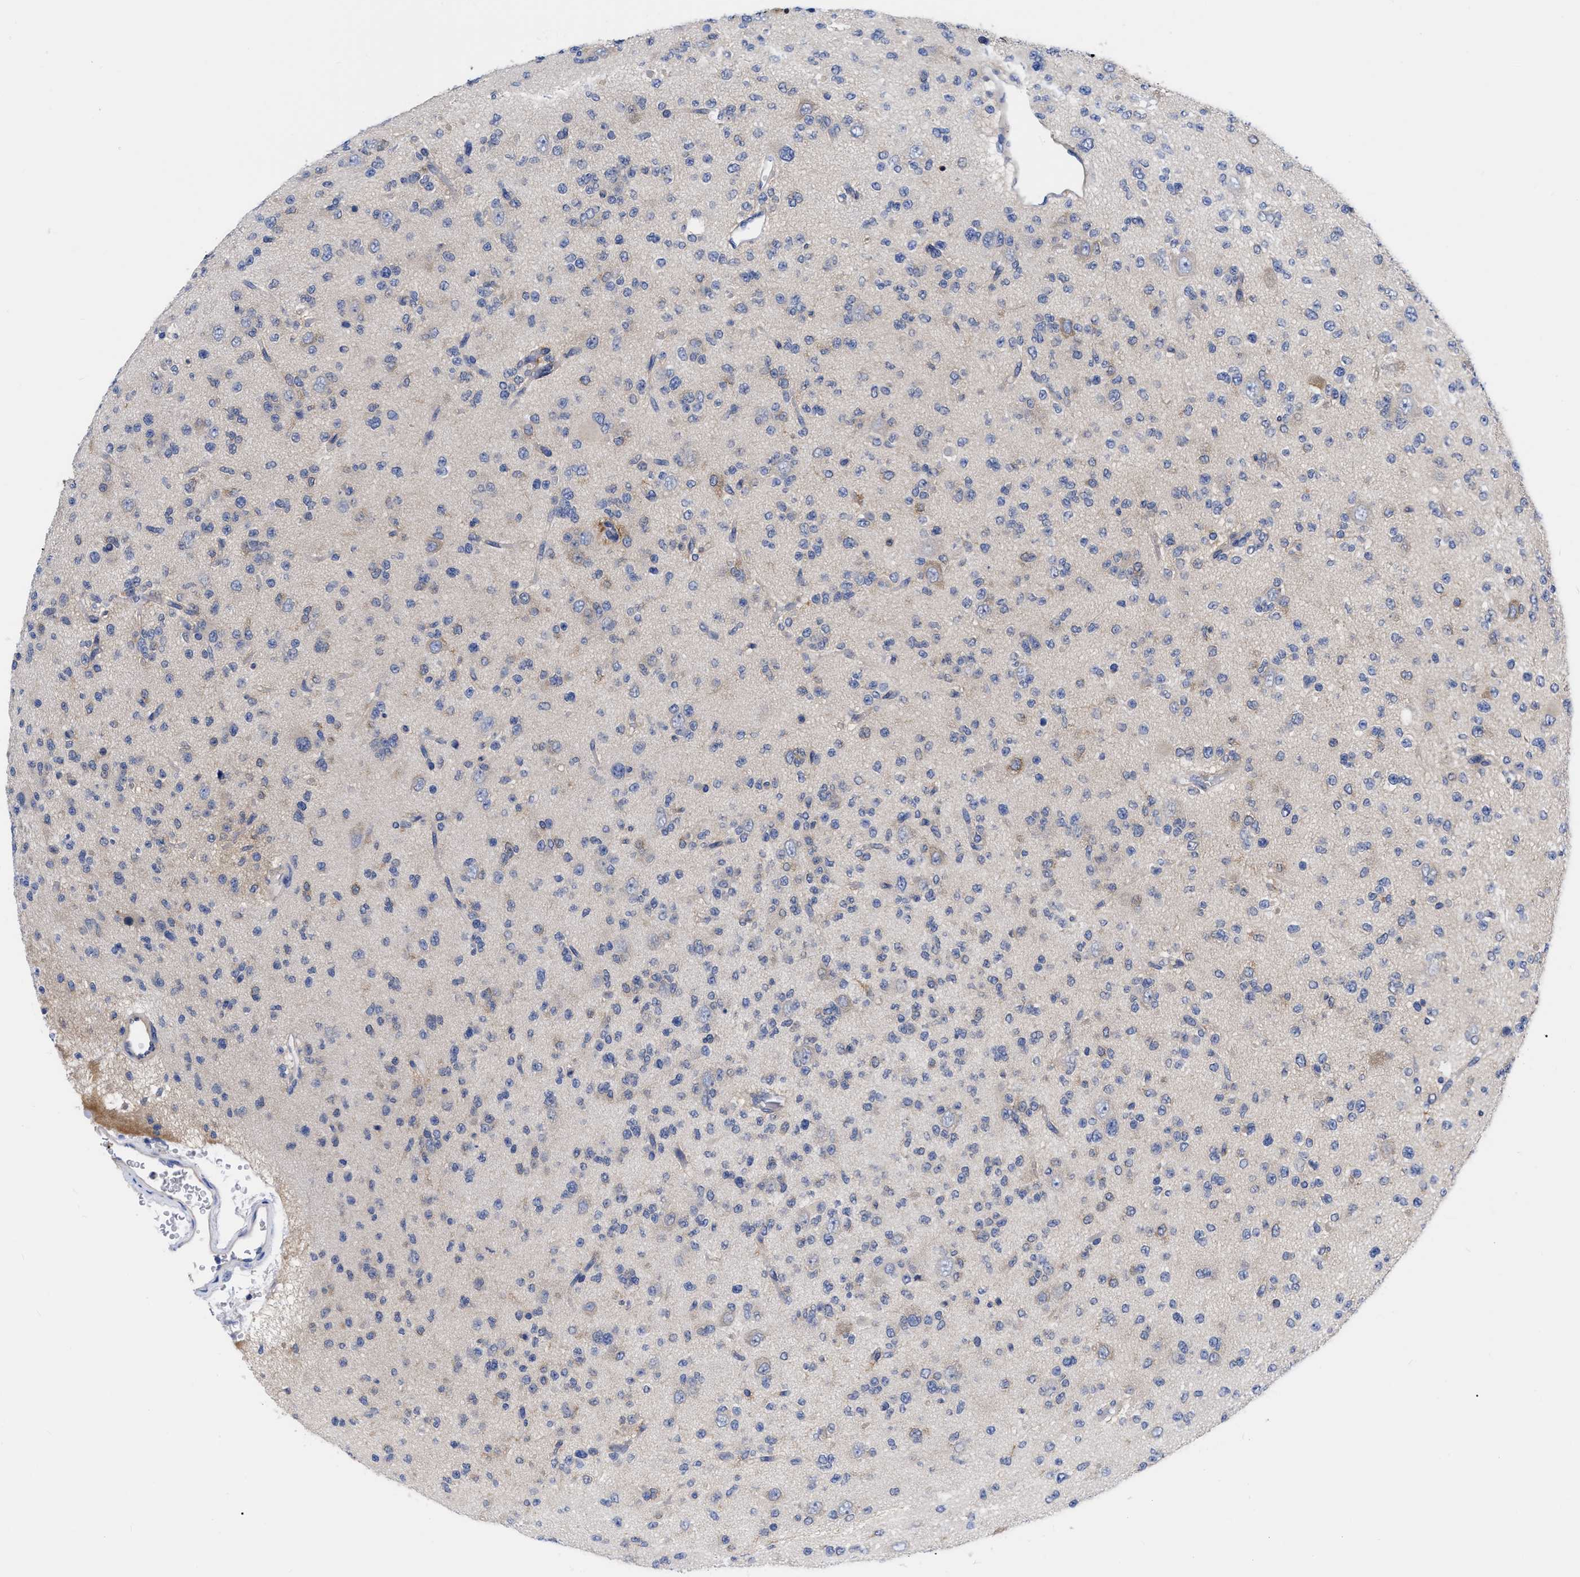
{"staining": {"intensity": "negative", "quantity": "none", "location": "none"}, "tissue": "glioma", "cell_type": "Tumor cells", "image_type": "cancer", "snomed": [{"axis": "morphology", "description": "Glioma, malignant, Low grade"}, {"axis": "topography", "description": "Brain"}], "caption": "A photomicrograph of human glioma is negative for staining in tumor cells. The staining is performed using DAB brown chromogen with nuclei counter-stained in using hematoxylin.", "gene": "RBKS", "patient": {"sex": "male", "age": 38}}